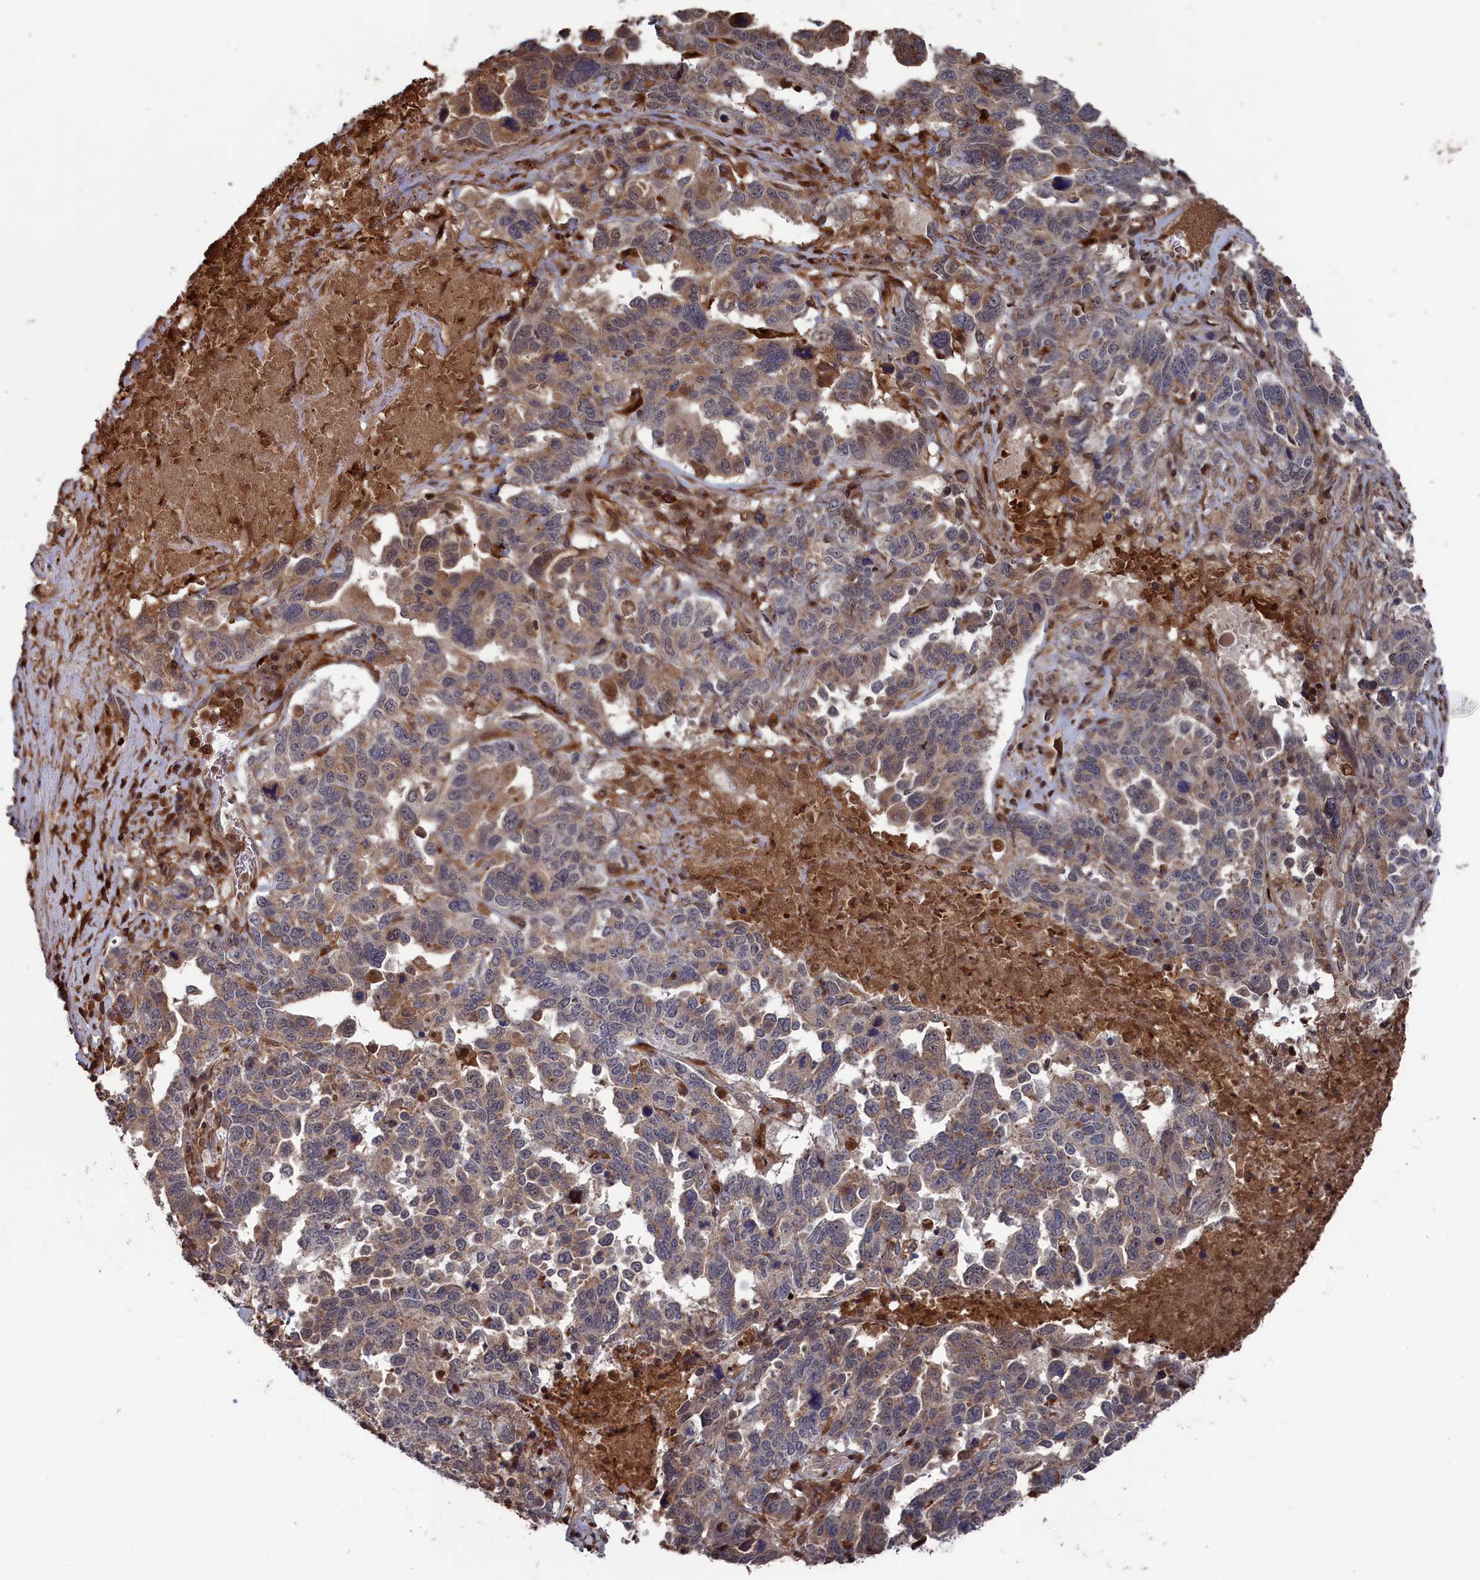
{"staining": {"intensity": "moderate", "quantity": "25%-75%", "location": "cytoplasmic/membranous"}, "tissue": "ovarian cancer", "cell_type": "Tumor cells", "image_type": "cancer", "snomed": [{"axis": "morphology", "description": "Carcinoma, endometroid"}, {"axis": "topography", "description": "Ovary"}], "caption": "A micrograph showing moderate cytoplasmic/membranous staining in approximately 25%-75% of tumor cells in ovarian cancer (endometroid carcinoma), as visualized by brown immunohistochemical staining.", "gene": "PLA2G15", "patient": {"sex": "female", "age": 62}}